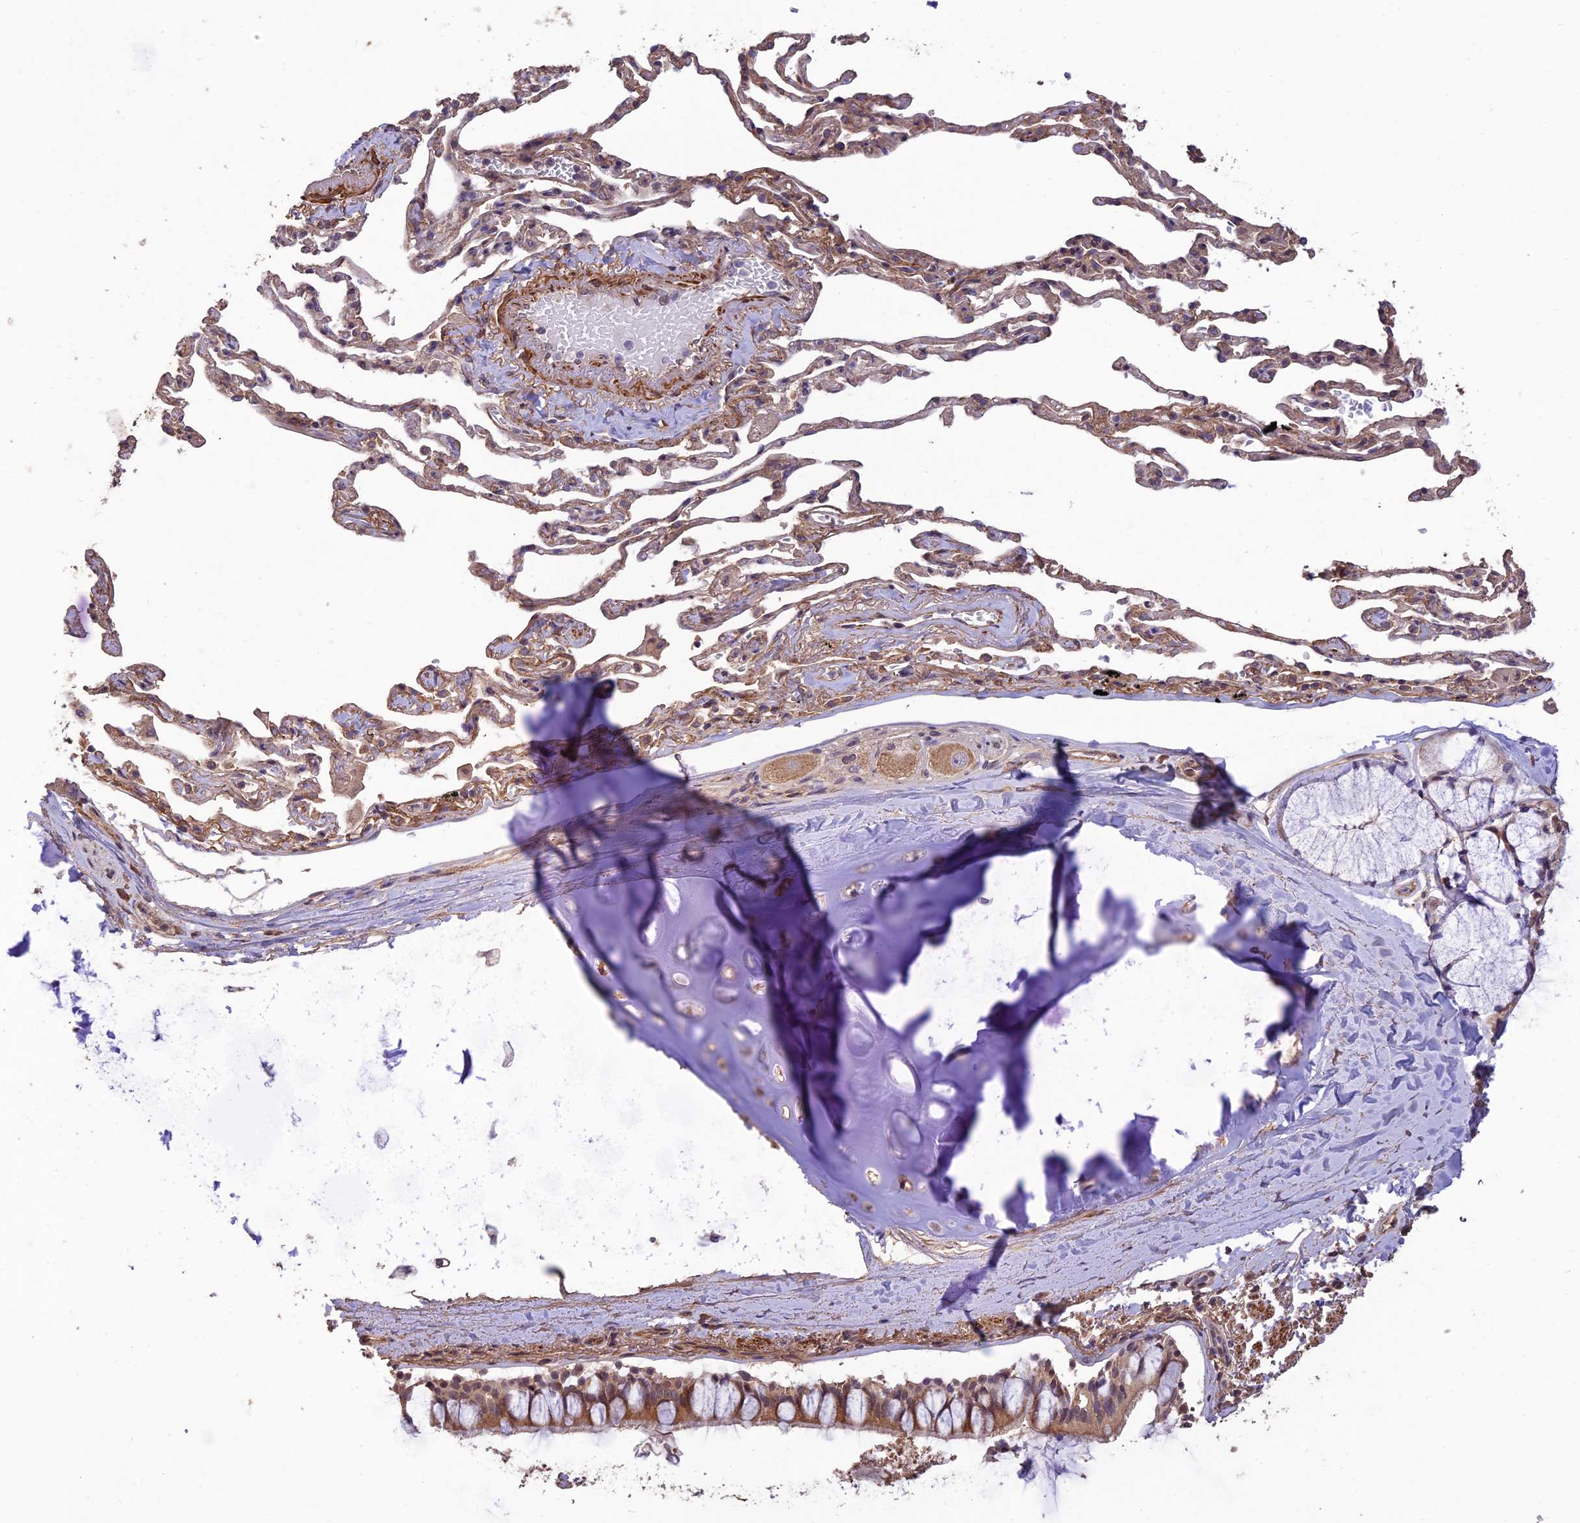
{"staining": {"intensity": "moderate", "quantity": ">75%", "location": "cytoplasmic/membranous"}, "tissue": "bronchus", "cell_type": "Respiratory epithelial cells", "image_type": "normal", "snomed": [{"axis": "morphology", "description": "Normal tissue, NOS"}, {"axis": "topography", "description": "Cartilage tissue"}], "caption": "An immunohistochemistry (IHC) histopathology image of normal tissue is shown. Protein staining in brown shows moderate cytoplasmic/membranous positivity in bronchus within respiratory epithelial cells. Immunohistochemistry (ihc) stains the protein in brown and the nuclei are stained blue.", "gene": "PAGR1", "patient": {"sex": "male", "age": 63}}